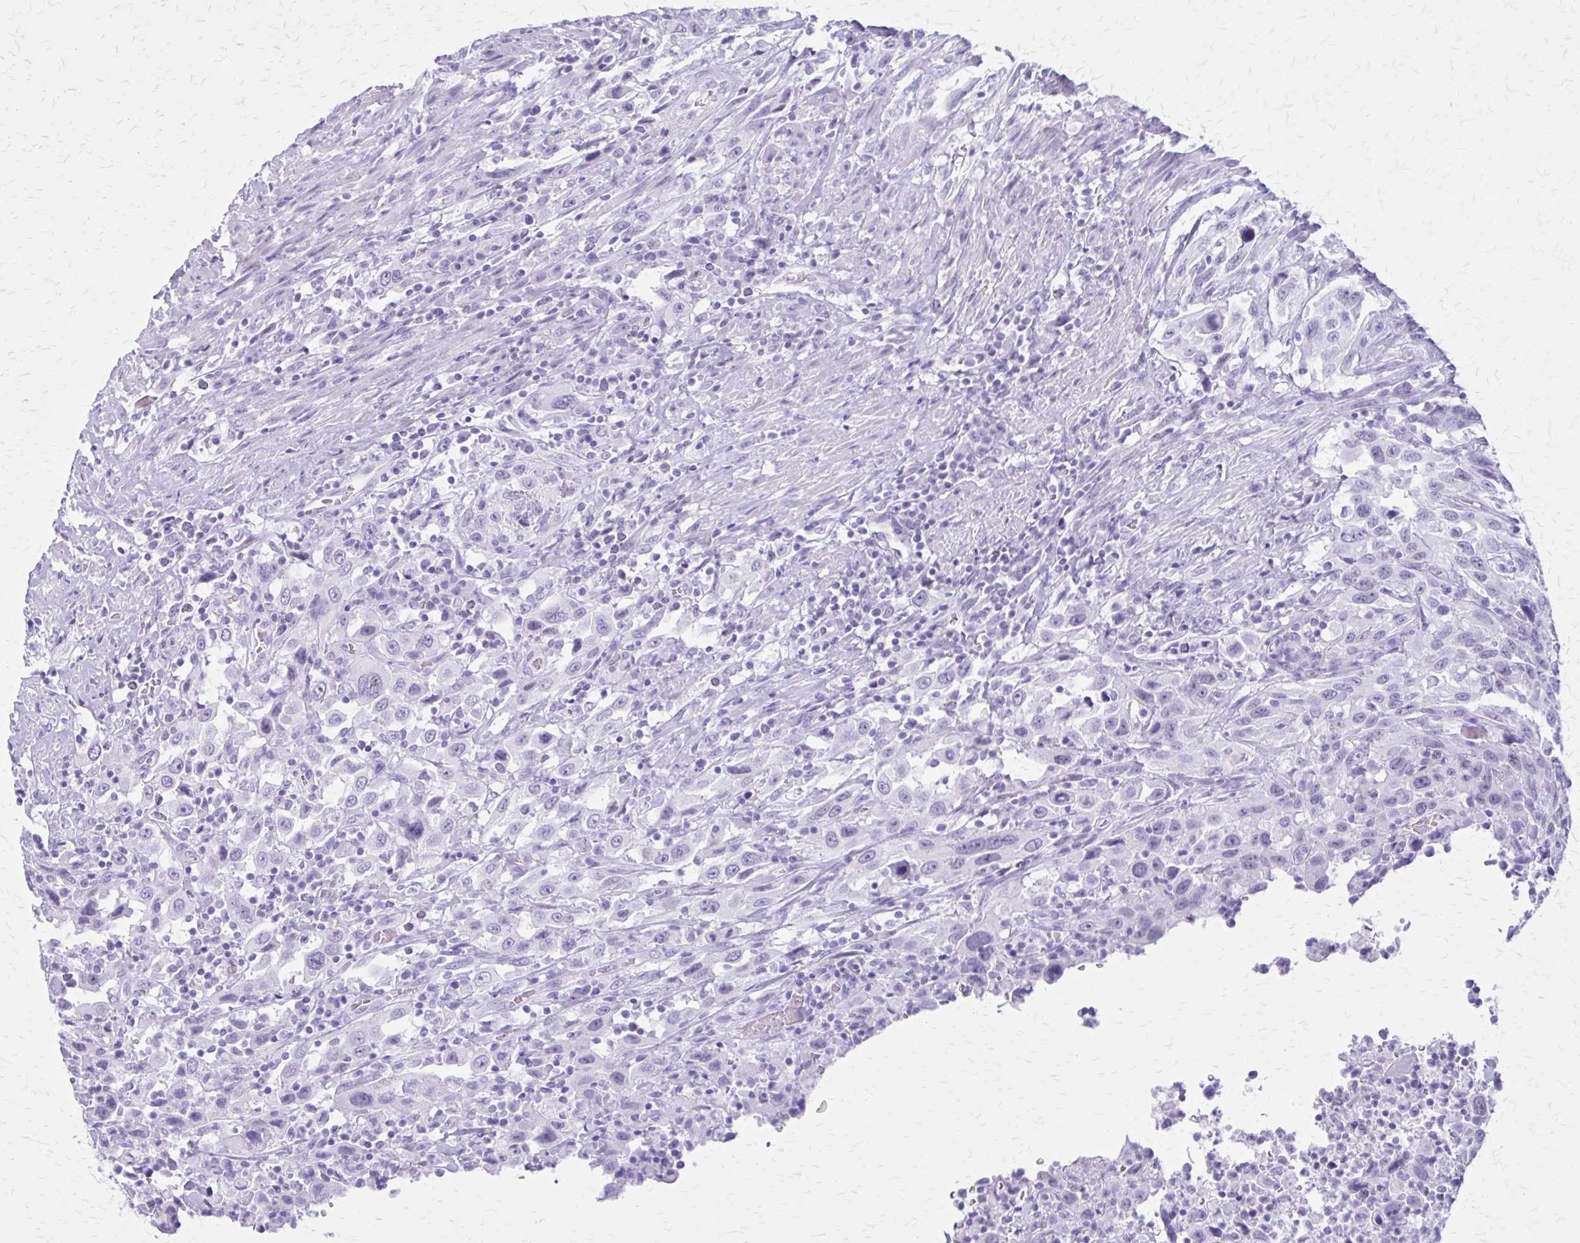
{"staining": {"intensity": "negative", "quantity": "none", "location": "none"}, "tissue": "urothelial cancer", "cell_type": "Tumor cells", "image_type": "cancer", "snomed": [{"axis": "morphology", "description": "Urothelial carcinoma, High grade"}, {"axis": "topography", "description": "Urinary bladder"}], "caption": "This is an immunohistochemistry histopathology image of urothelial cancer. There is no positivity in tumor cells.", "gene": "GAD1", "patient": {"sex": "male", "age": 61}}